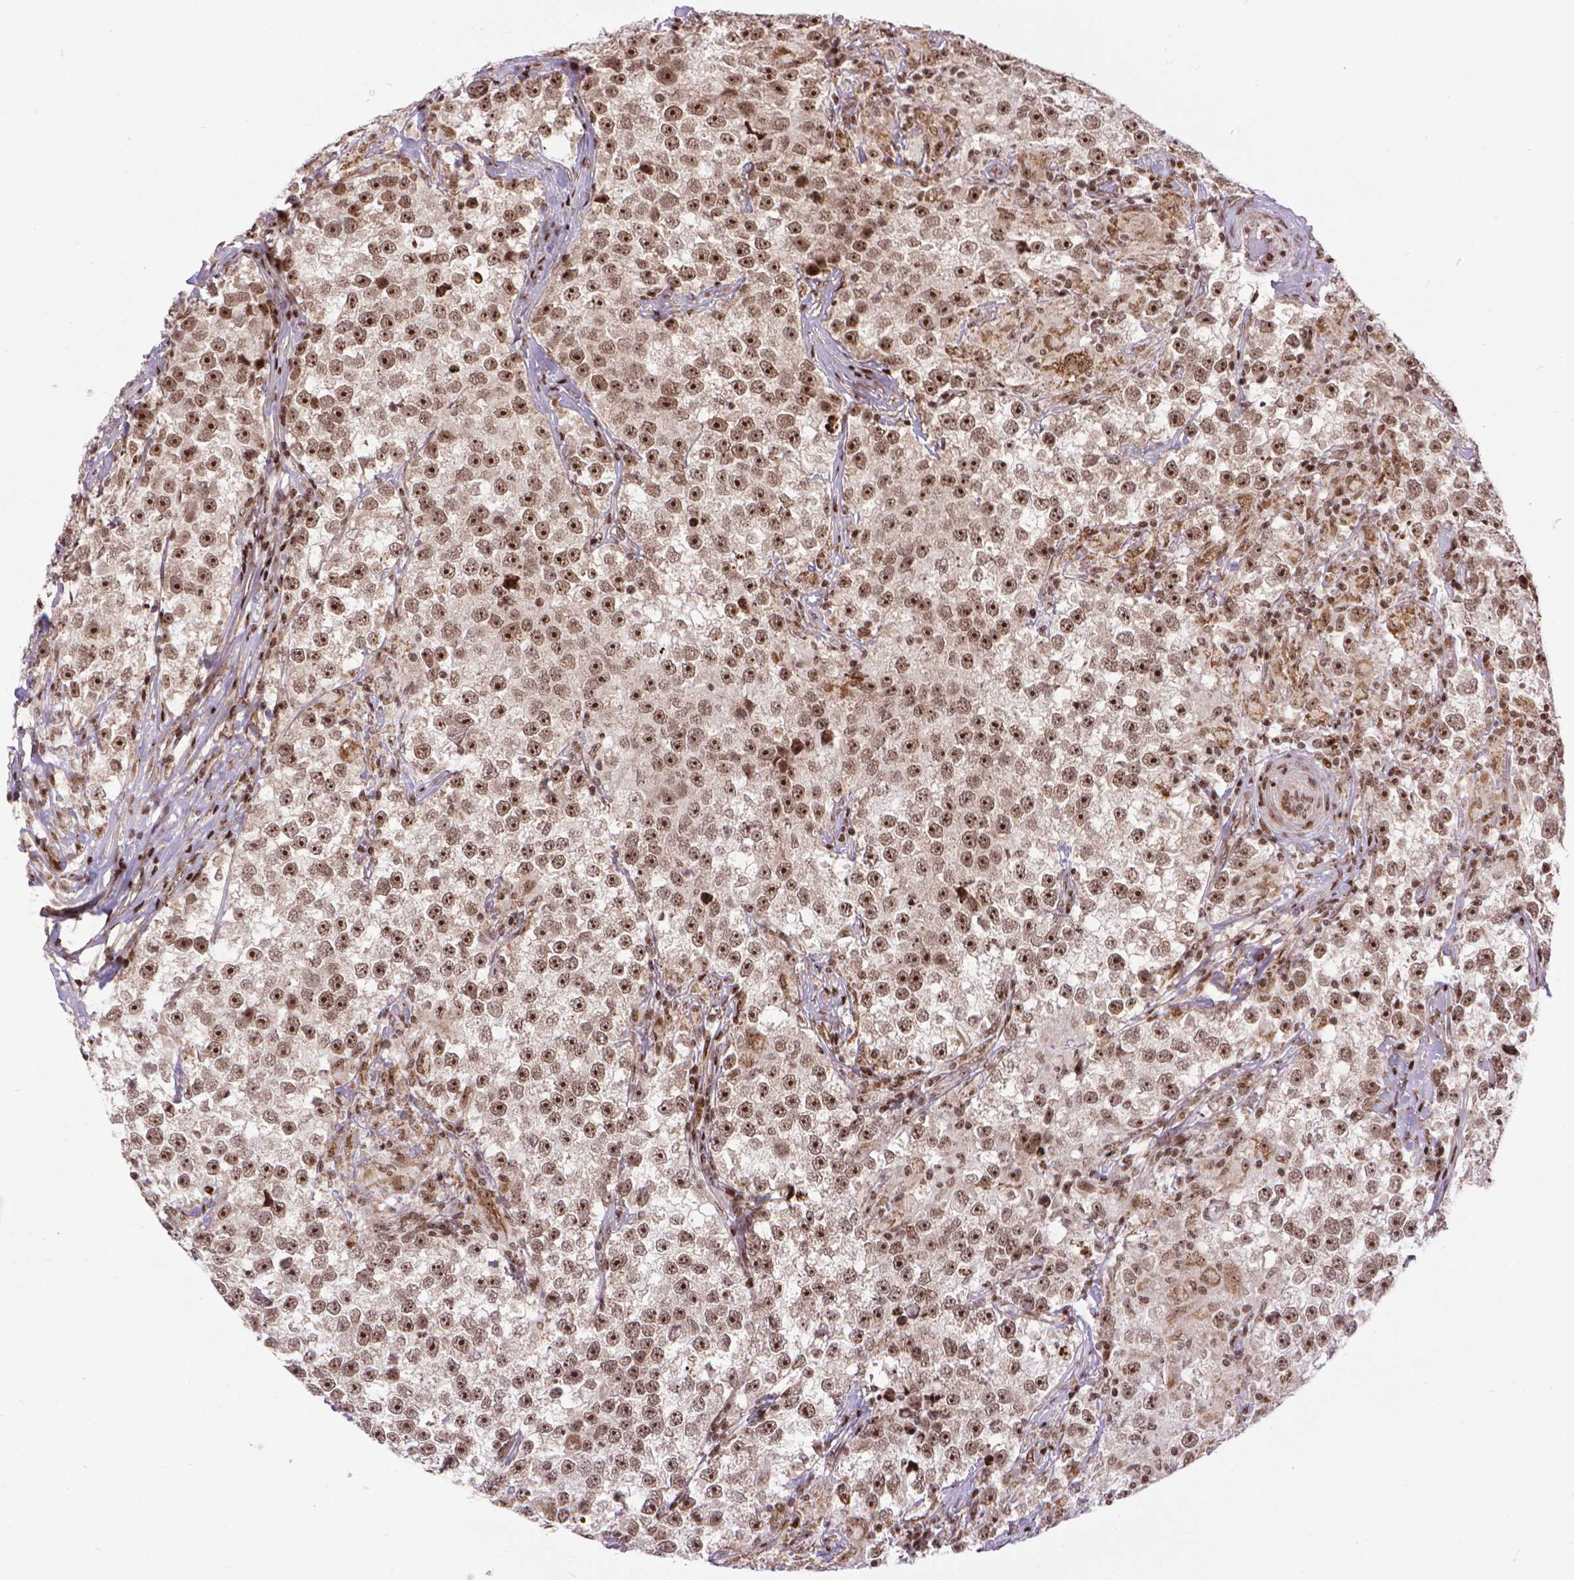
{"staining": {"intensity": "moderate", "quantity": ">75%", "location": "nuclear"}, "tissue": "testis cancer", "cell_type": "Tumor cells", "image_type": "cancer", "snomed": [{"axis": "morphology", "description": "Seminoma, NOS"}, {"axis": "topography", "description": "Testis"}], "caption": "Immunohistochemistry (DAB (3,3'-diaminobenzidine)) staining of human testis seminoma shows moderate nuclear protein staining in about >75% of tumor cells.", "gene": "AMER1", "patient": {"sex": "male", "age": 46}}